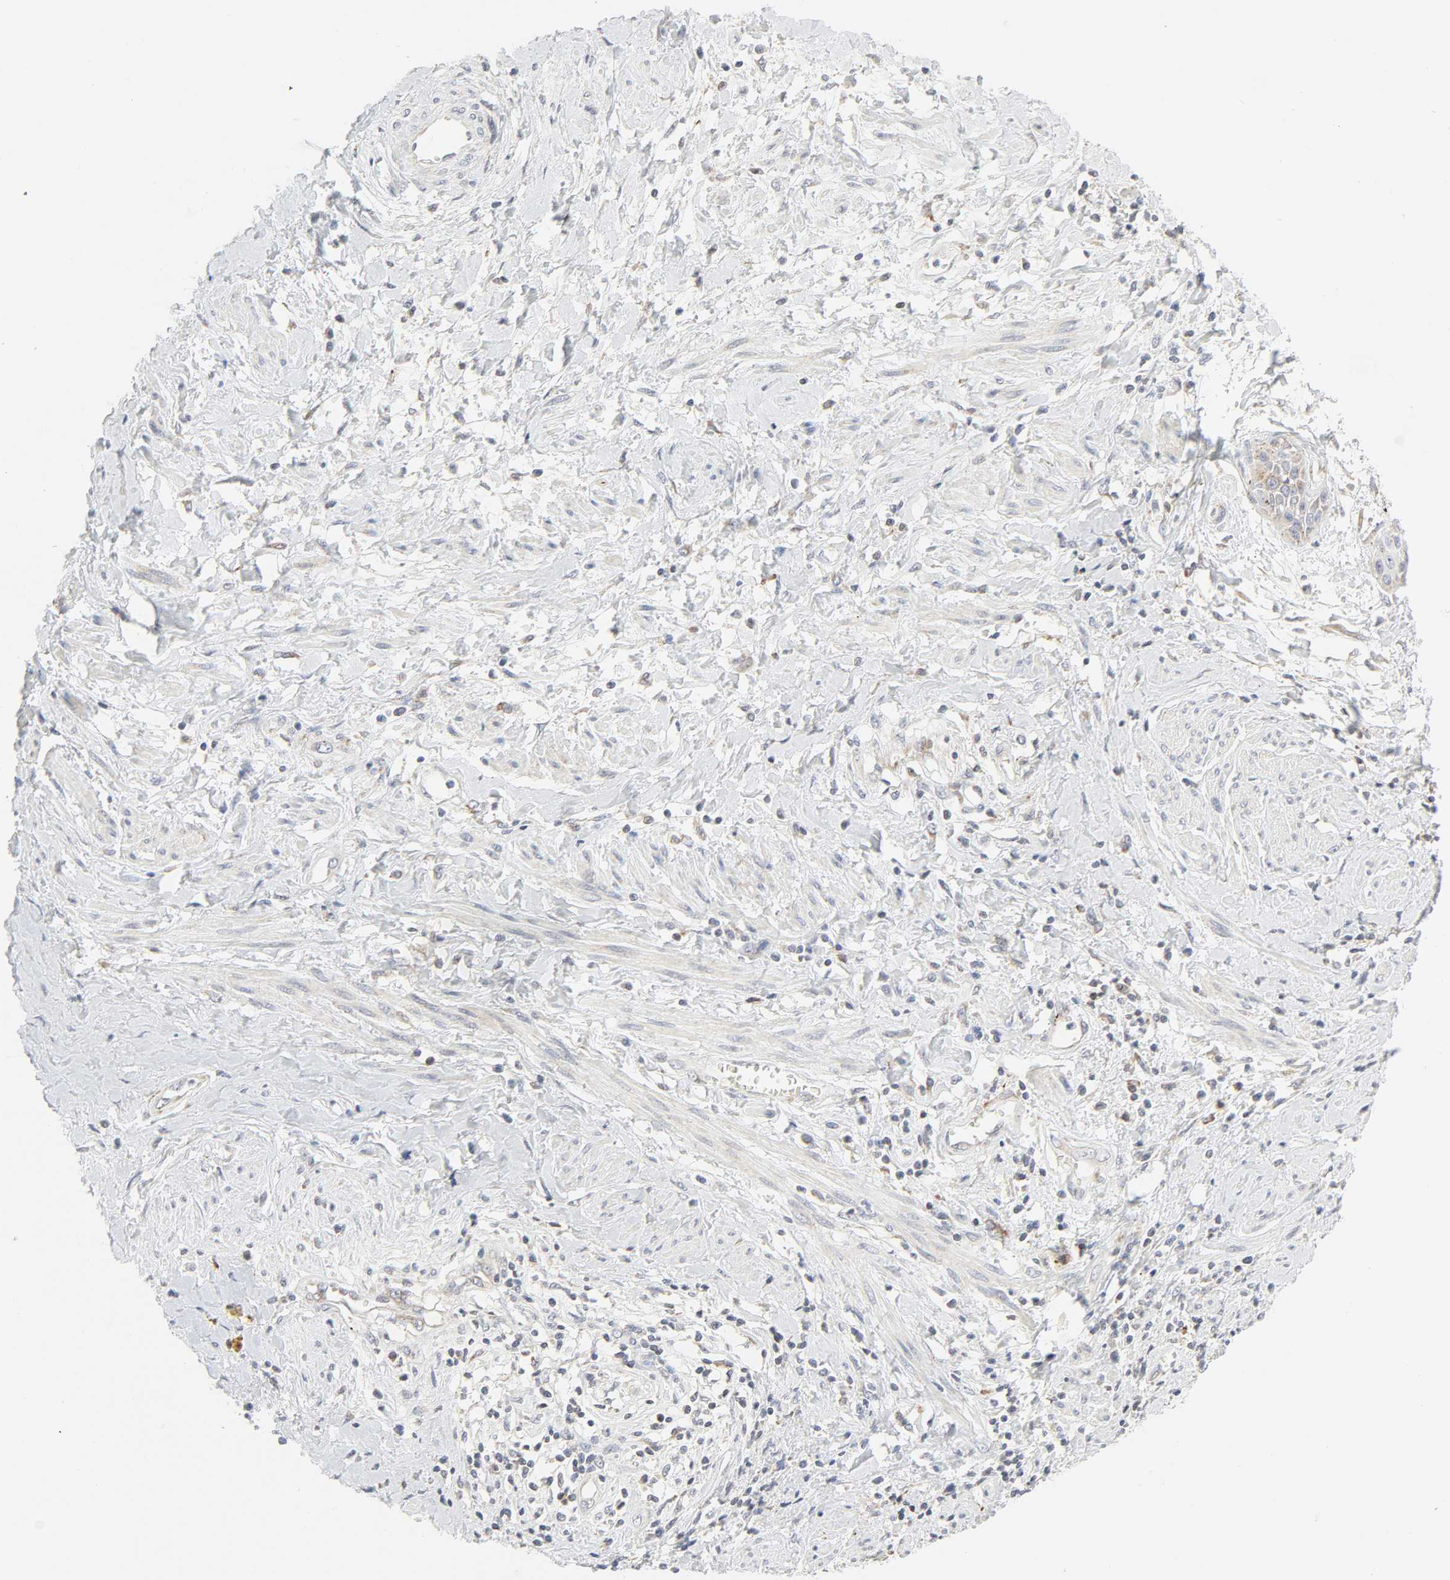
{"staining": {"intensity": "weak", "quantity": "25%-75%", "location": "cytoplasmic/membranous"}, "tissue": "cervical cancer", "cell_type": "Tumor cells", "image_type": "cancer", "snomed": [{"axis": "morphology", "description": "Squamous cell carcinoma, NOS"}, {"axis": "topography", "description": "Cervix"}], "caption": "This is a micrograph of immunohistochemistry staining of squamous cell carcinoma (cervical), which shows weak staining in the cytoplasmic/membranous of tumor cells.", "gene": "LRP6", "patient": {"sex": "female", "age": 57}}